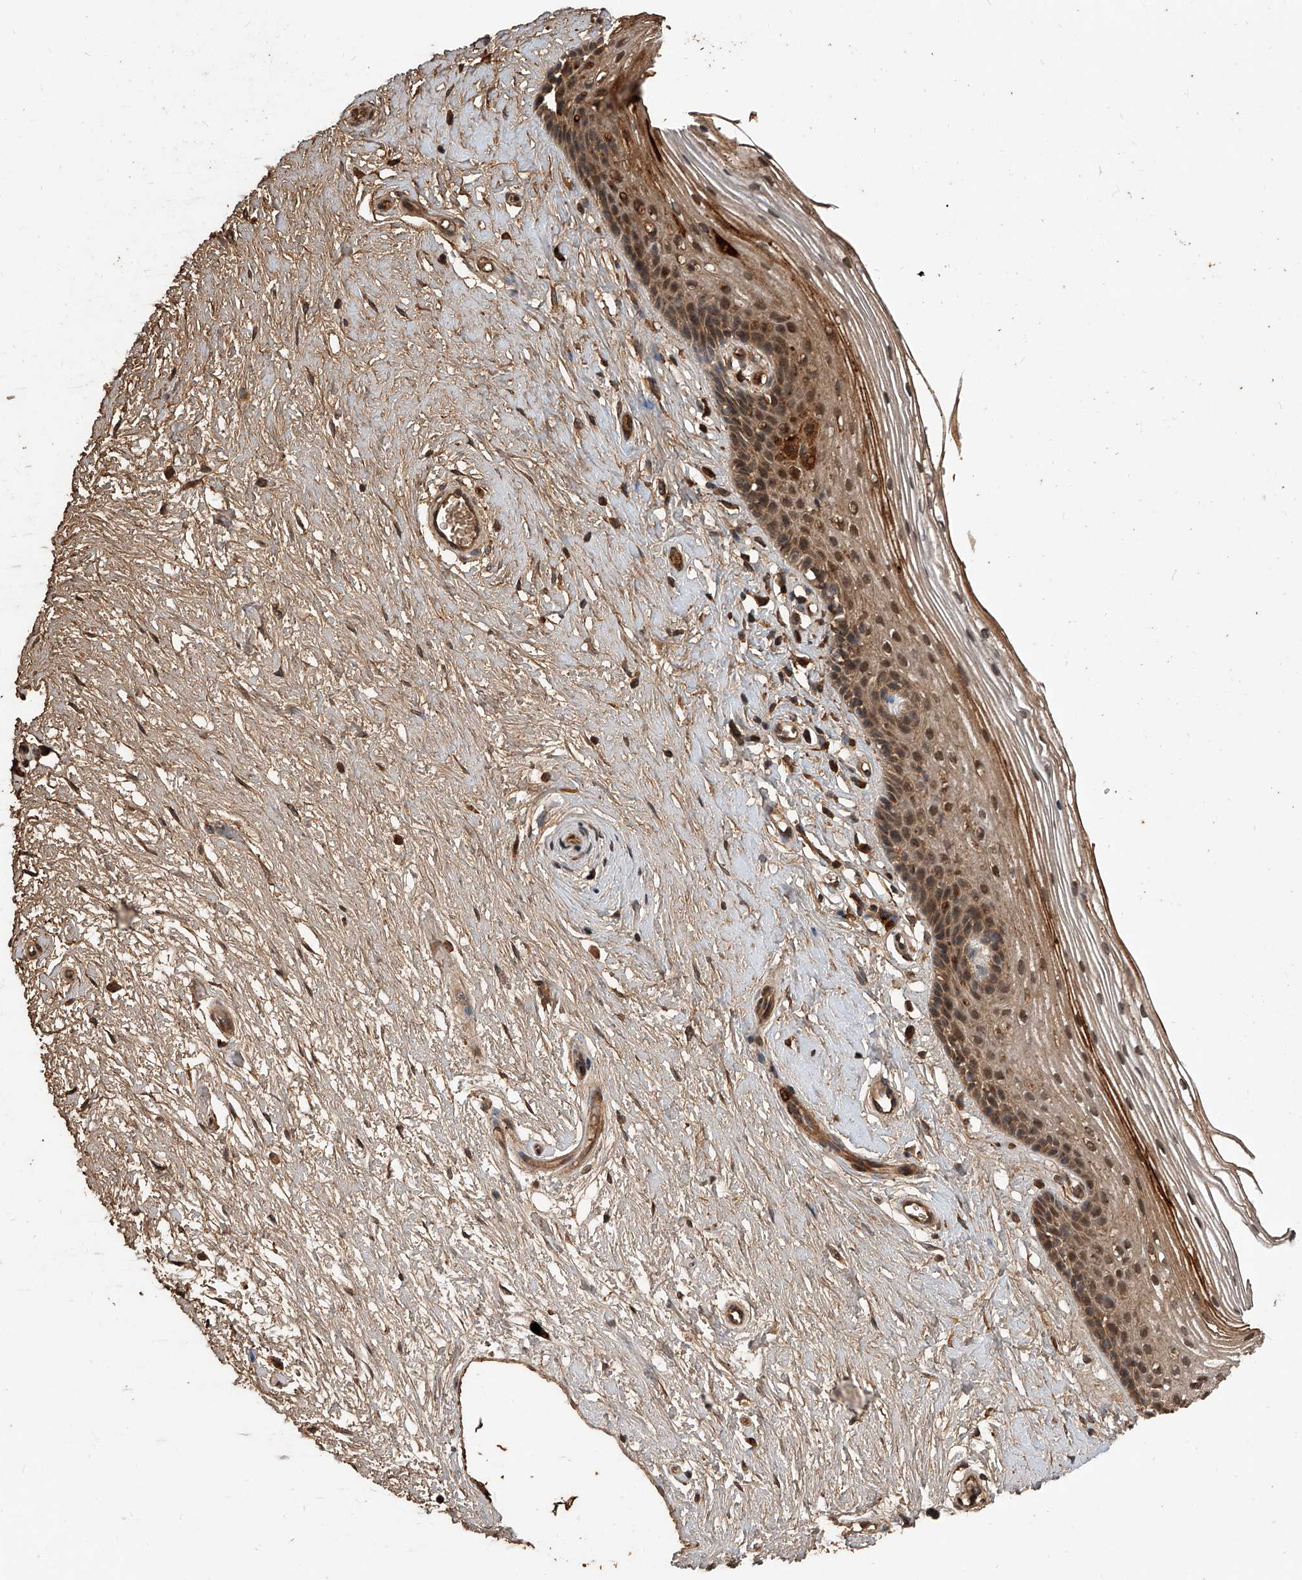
{"staining": {"intensity": "moderate", "quantity": ">75%", "location": "cytoplasmic/membranous,nuclear"}, "tissue": "vagina", "cell_type": "Squamous epithelial cells", "image_type": "normal", "snomed": [{"axis": "morphology", "description": "Normal tissue, NOS"}, {"axis": "topography", "description": "Vagina"}], "caption": "Immunohistochemistry (IHC) (DAB (3,3'-diaminobenzidine)) staining of benign human vagina reveals moderate cytoplasmic/membranous,nuclear protein expression in approximately >75% of squamous epithelial cells. (DAB IHC with brightfield microscopy, high magnification).", "gene": "CFAP410", "patient": {"sex": "female", "age": 46}}